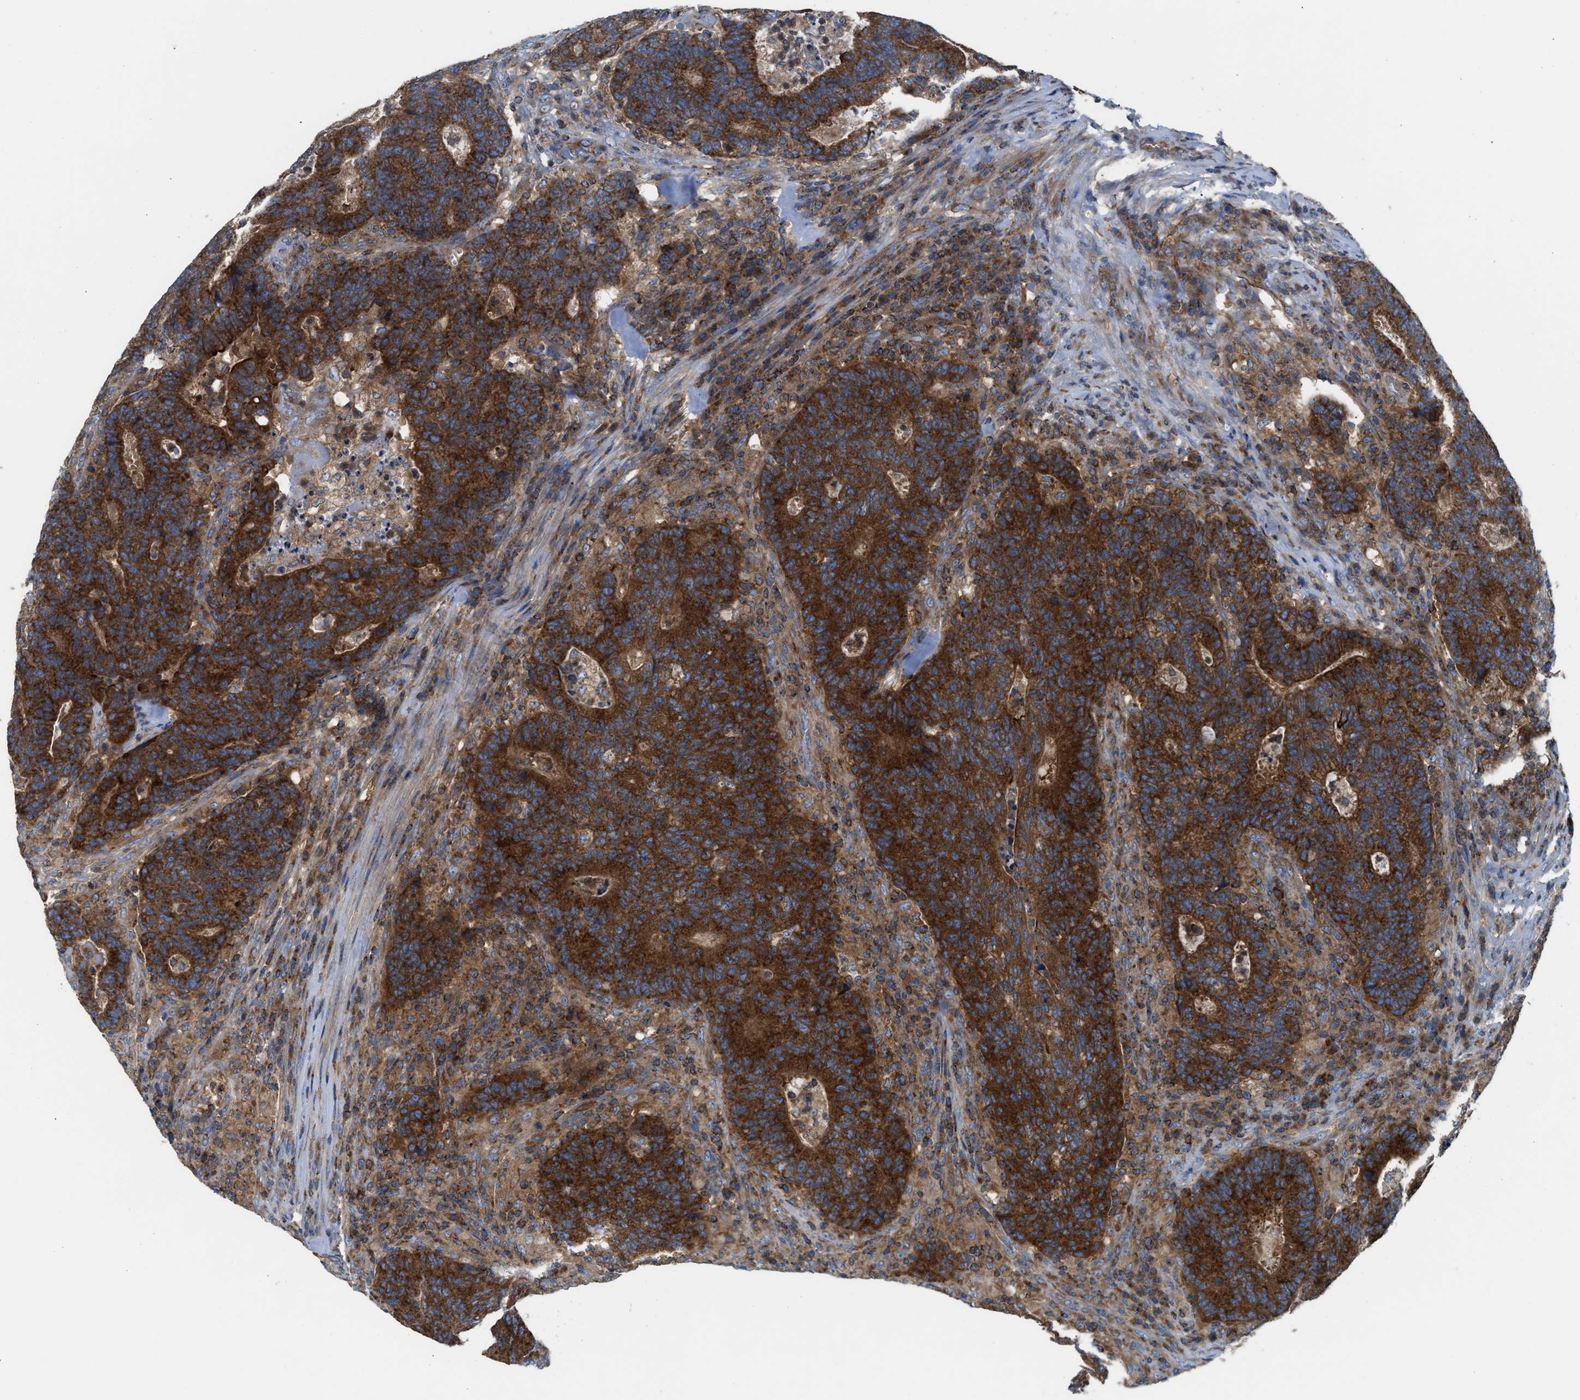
{"staining": {"intensity": "strong", "quantity": ">75%", "location": "cytoplasmic/membranous"}, "tissue": "colorectal cancer", "cell_type": "Tumor cells", "image_type": "cancer", "snomed": [{"axis": "morphology", "description": "Adenocarcinoma, NOS"}, {"axis": "topography", "description": "Colon"}], "caption": "Strong cytoplasmic/membranous staining for a protein is appreciated in about >75% of tumor cells of colorectal adenocarcinoma using immunohistochemistry (IHC).", "gene": "TBC1D15", "patient": {"sex": "female", "age": 75}}